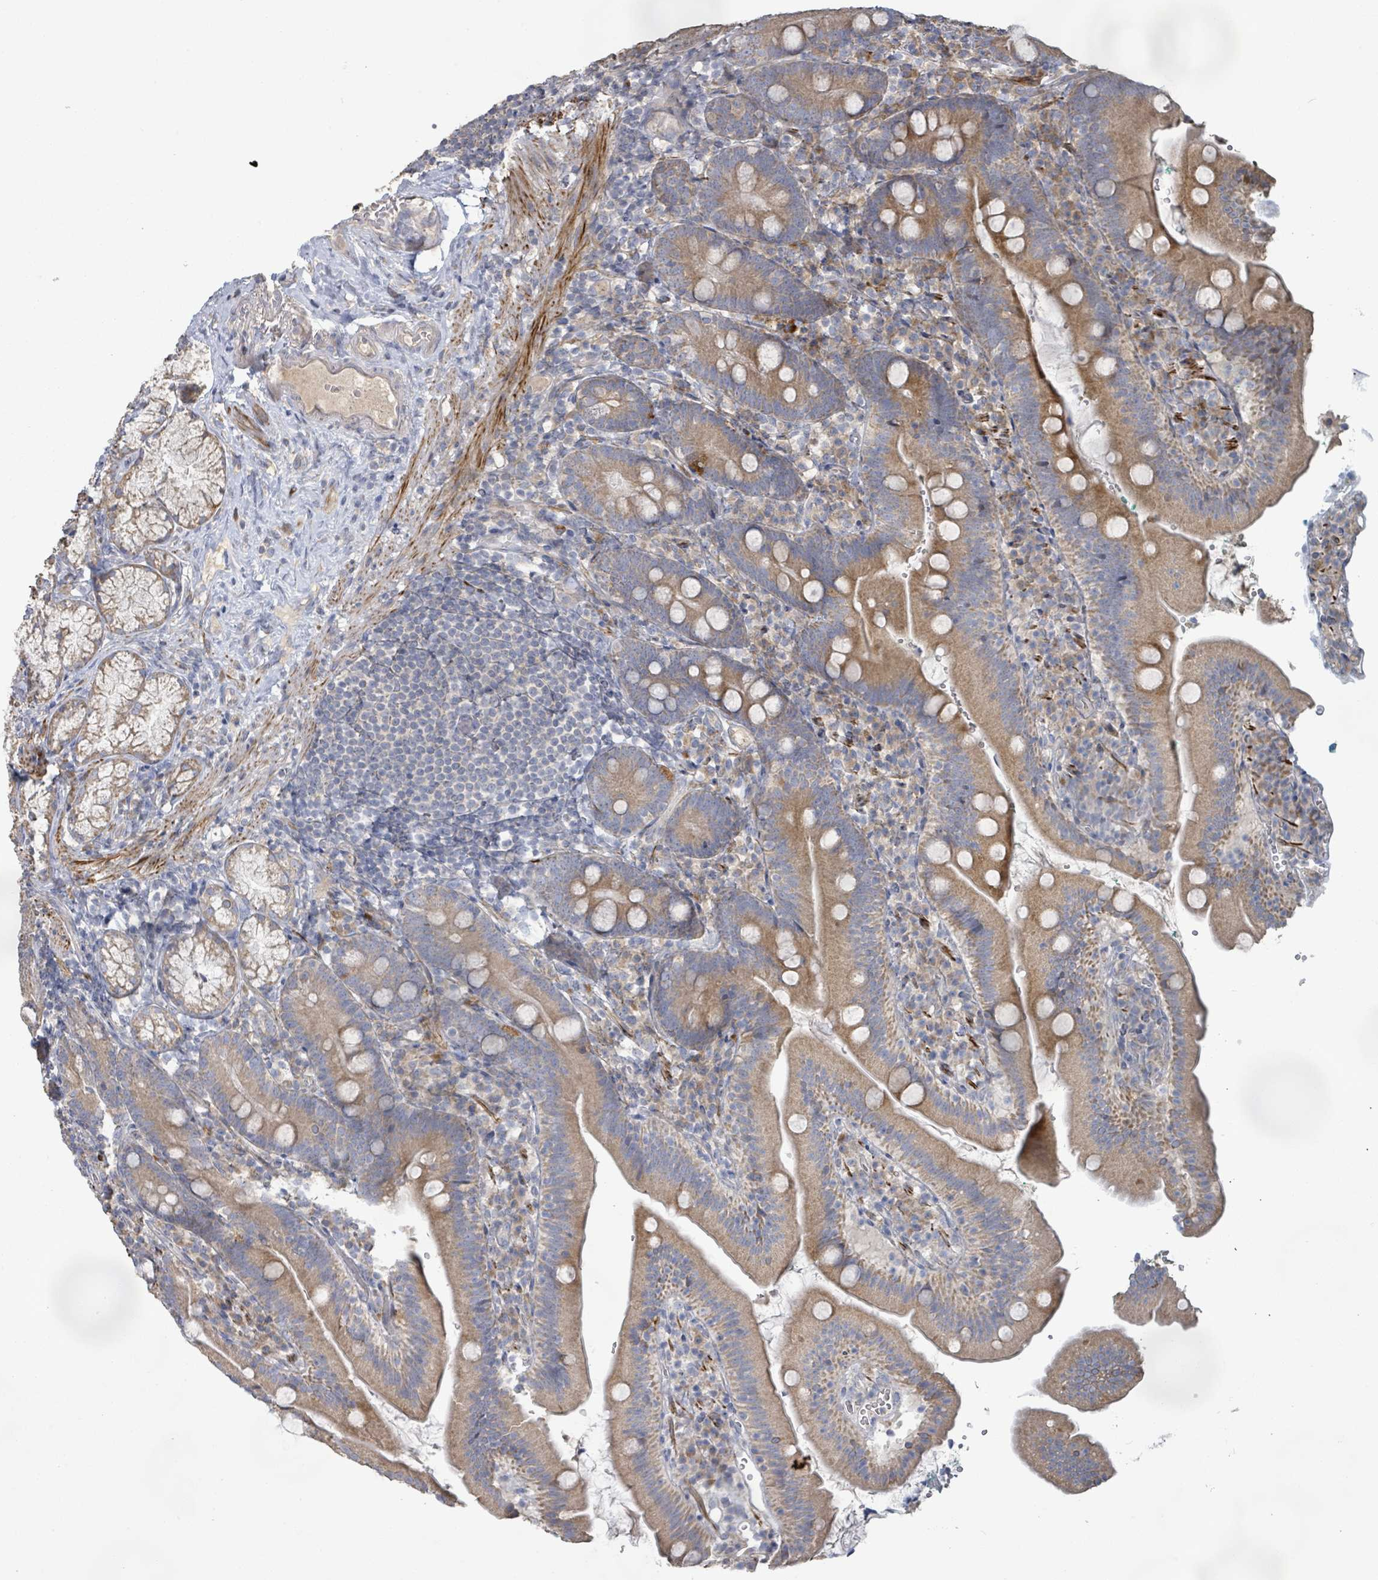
{"staining": {"intensity": "moderate", "quantity": ">75%", "location": "cytoplasmic/membranous"}, "tissue": "duodenum", "cell_type": "Glandular cells", "image_type": "normal", "snomed": [{"axis": "morphology", "description": "Normal tissue, NOS"}, {"axis": "topography", "description": "Duodenum"}], "caption": "Immunohistochemical staining of benign human duodenum demonstrates >75% levels of moderate cytoplasmic/membranous protein expression in about >75% of glandular cells.", "gene": "KCNS2", "patient": {"sex": "female", "age": 67}}